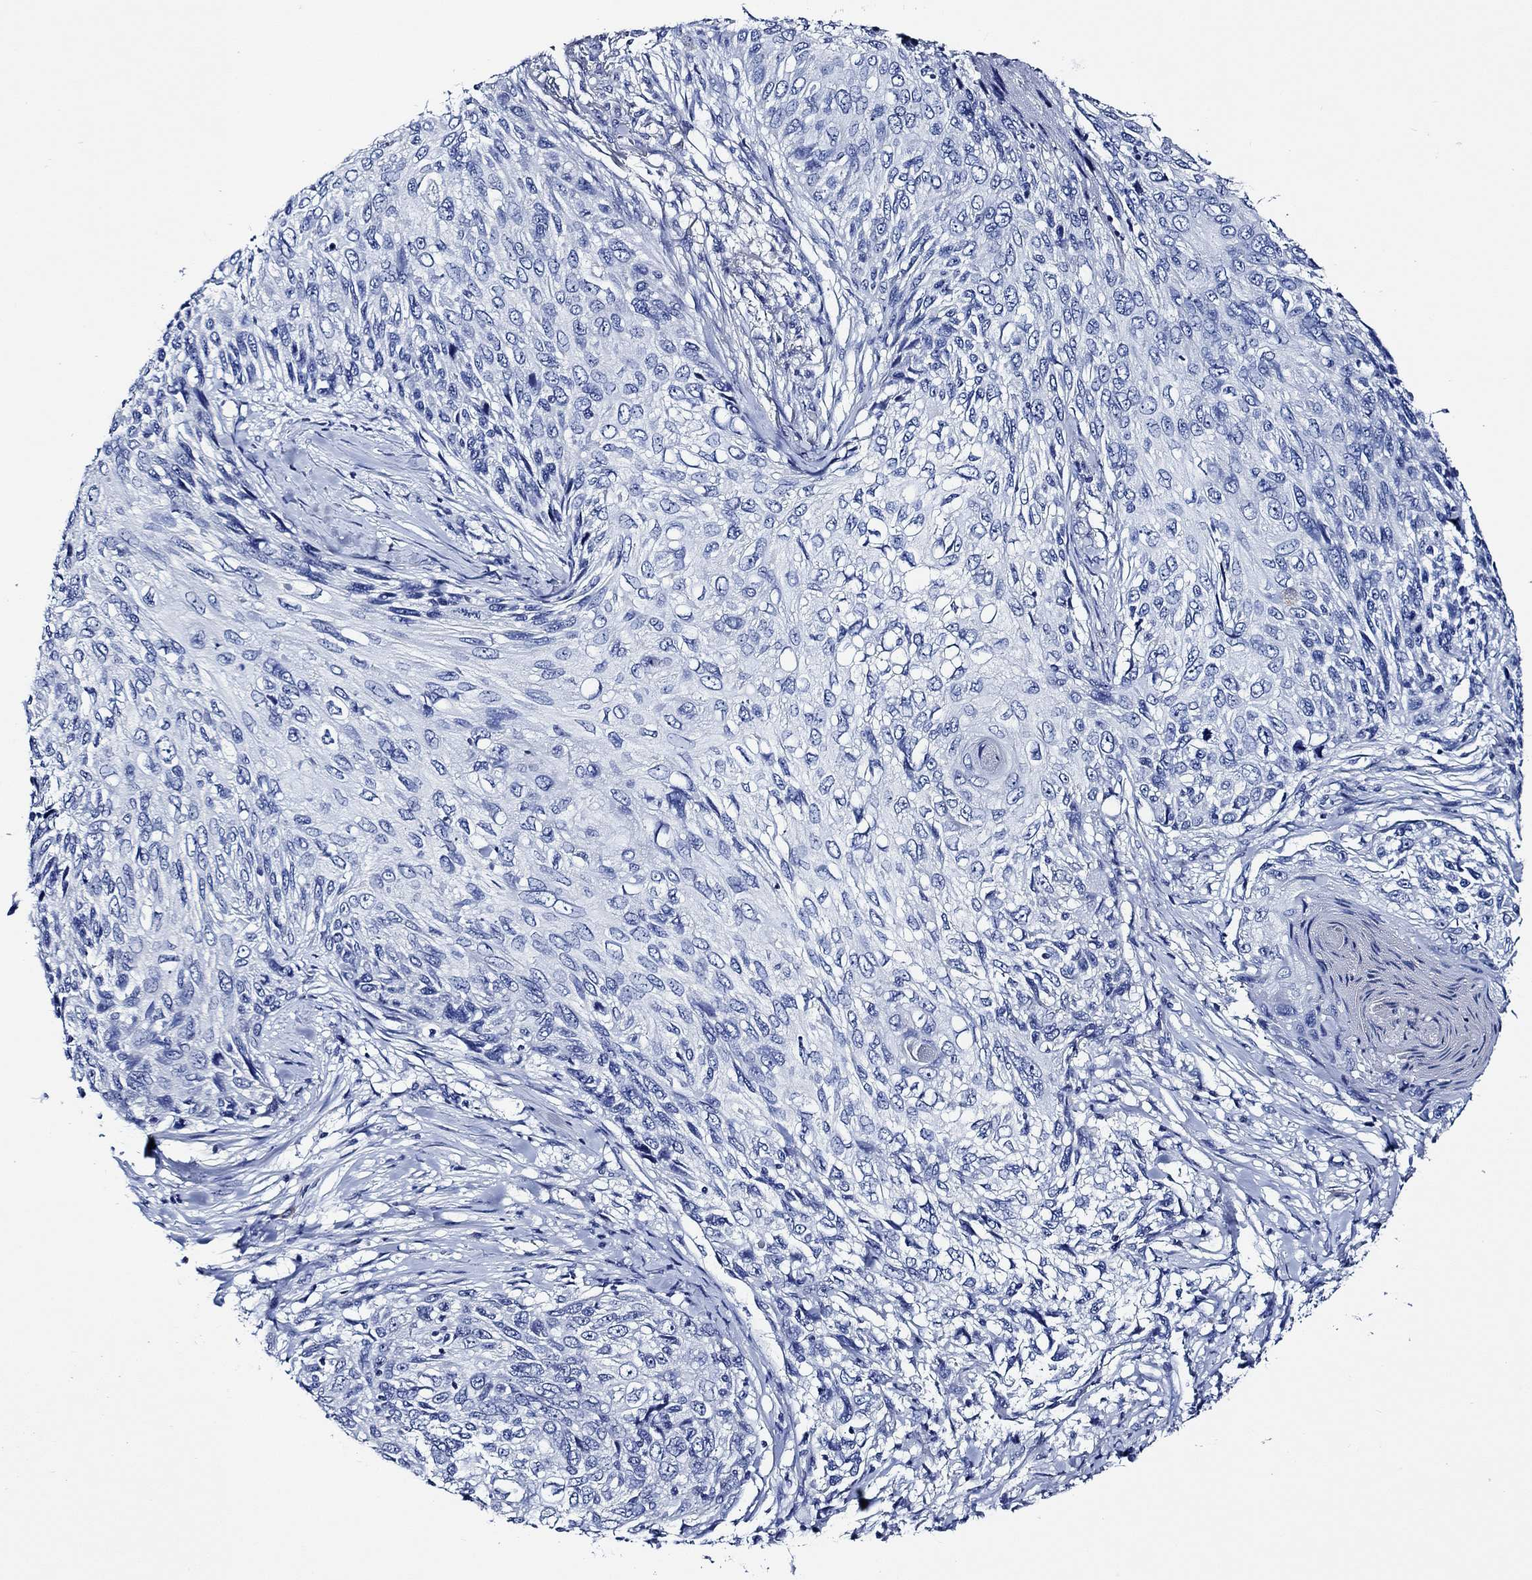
{"staining": {"intensity": "negative", "quantity": "none", "location": "none"}, "tissue": "skin cancer", "cell_type": "Tumor cells", "image_type": "cancer", "snomed": [{"axis": "morphology", "description": "Squamous cell carcinoma, NOS"}, {"axis": "topography", "description": "Skin"}], "caption": "A high-resolution photomicrograph shows IHC staining of skin squamous cell carcinoma, which displays no significant positivity in tumor cells.", "gene": "WDR62", "patient": {"sex": "male", "age": 92}}